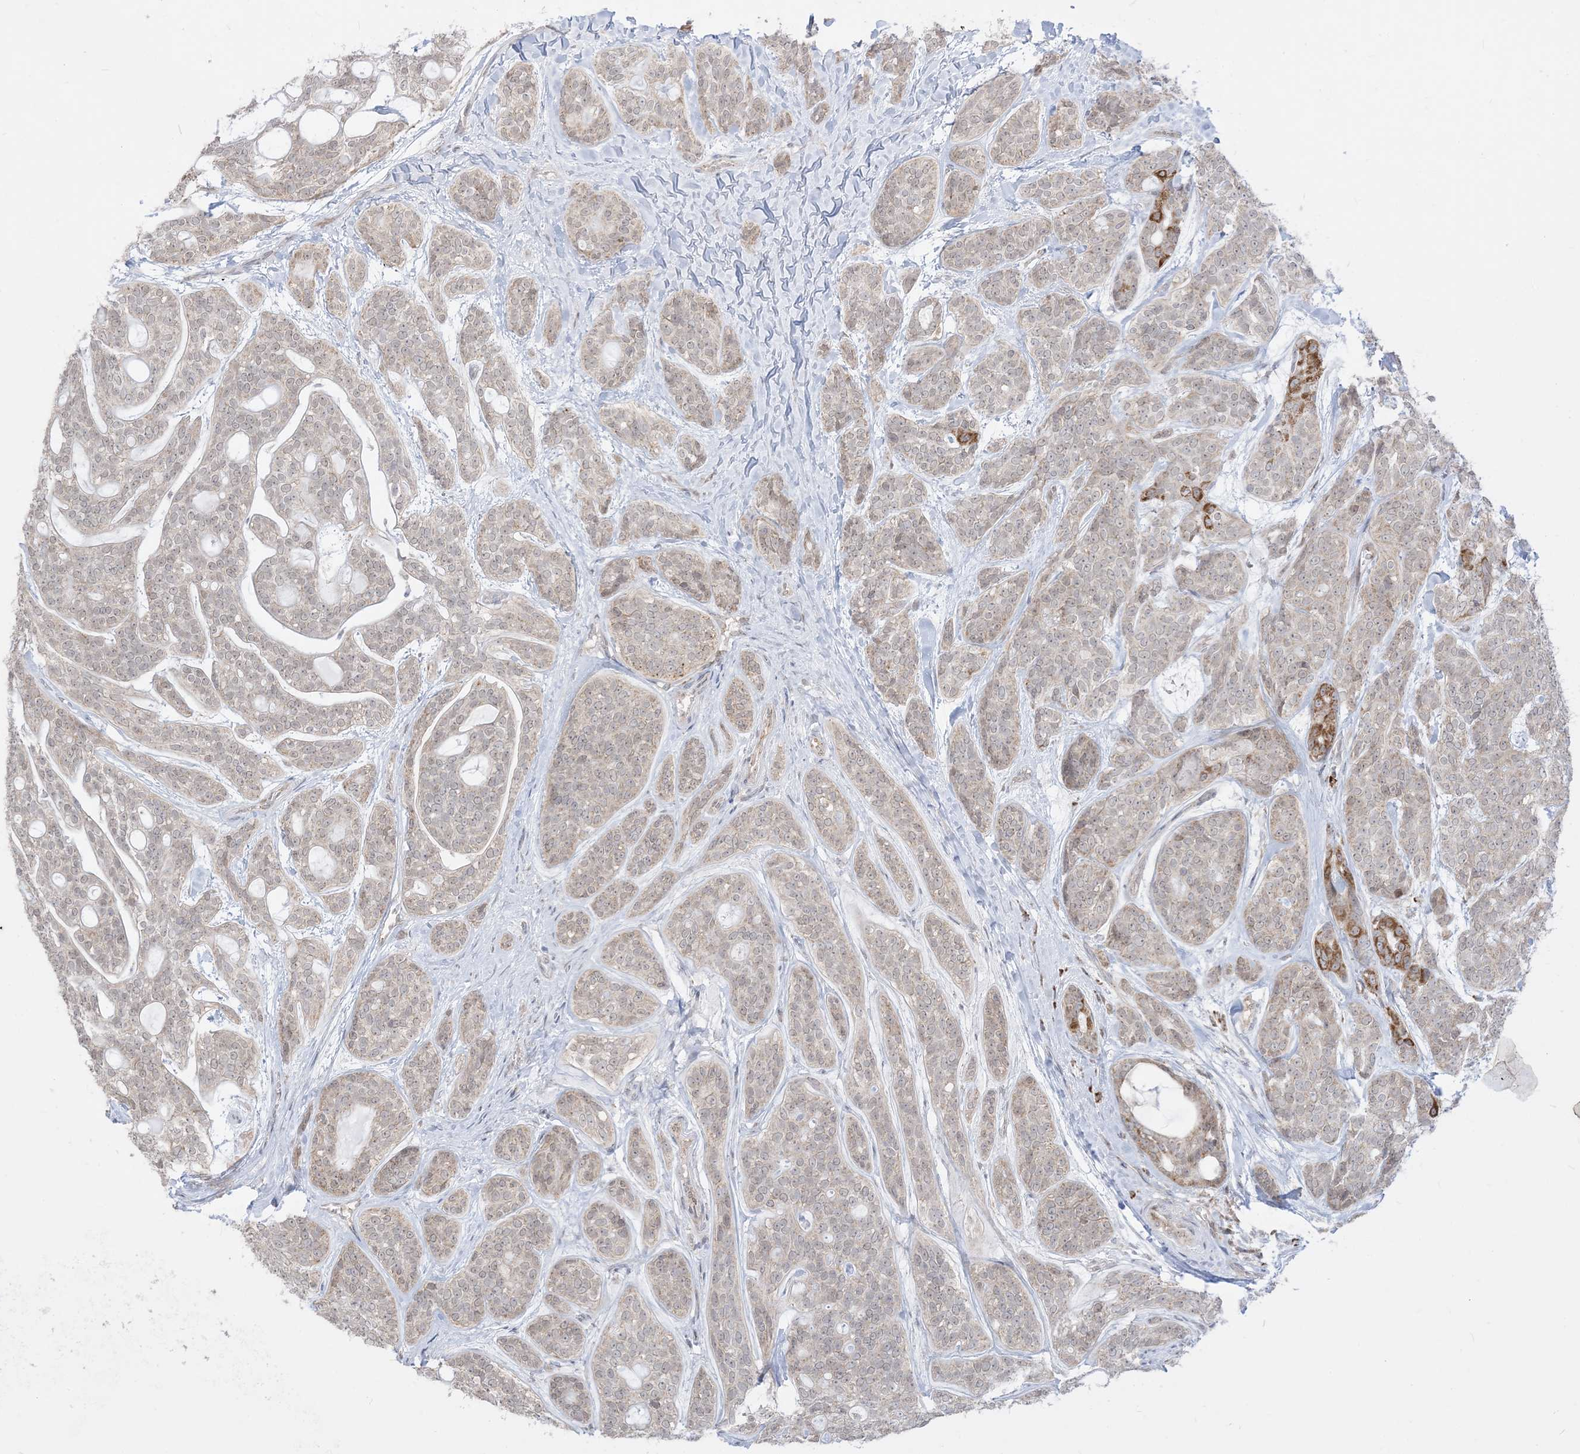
{"staining": {"intensity": "weak", "quantity": "<25%", "location": "cytoplasmic/membranous"}, "tissue": "head and neck cancer", "cell_type": "Tumor cells", "image_type": "cancer", "snomed": [{"axis": "morphology", "description": "Adenocarcinoma, NOS"}, {"axis": "topography", "description": "Head-Neck"}], "caption": "This is an immunohistochemistry histopathology image of human head and neck cancer (adenocarcinoma). There is no expression in tumor cells.", "gene": "KANSL3", "patient": {"sex": "male", "age": 66}}